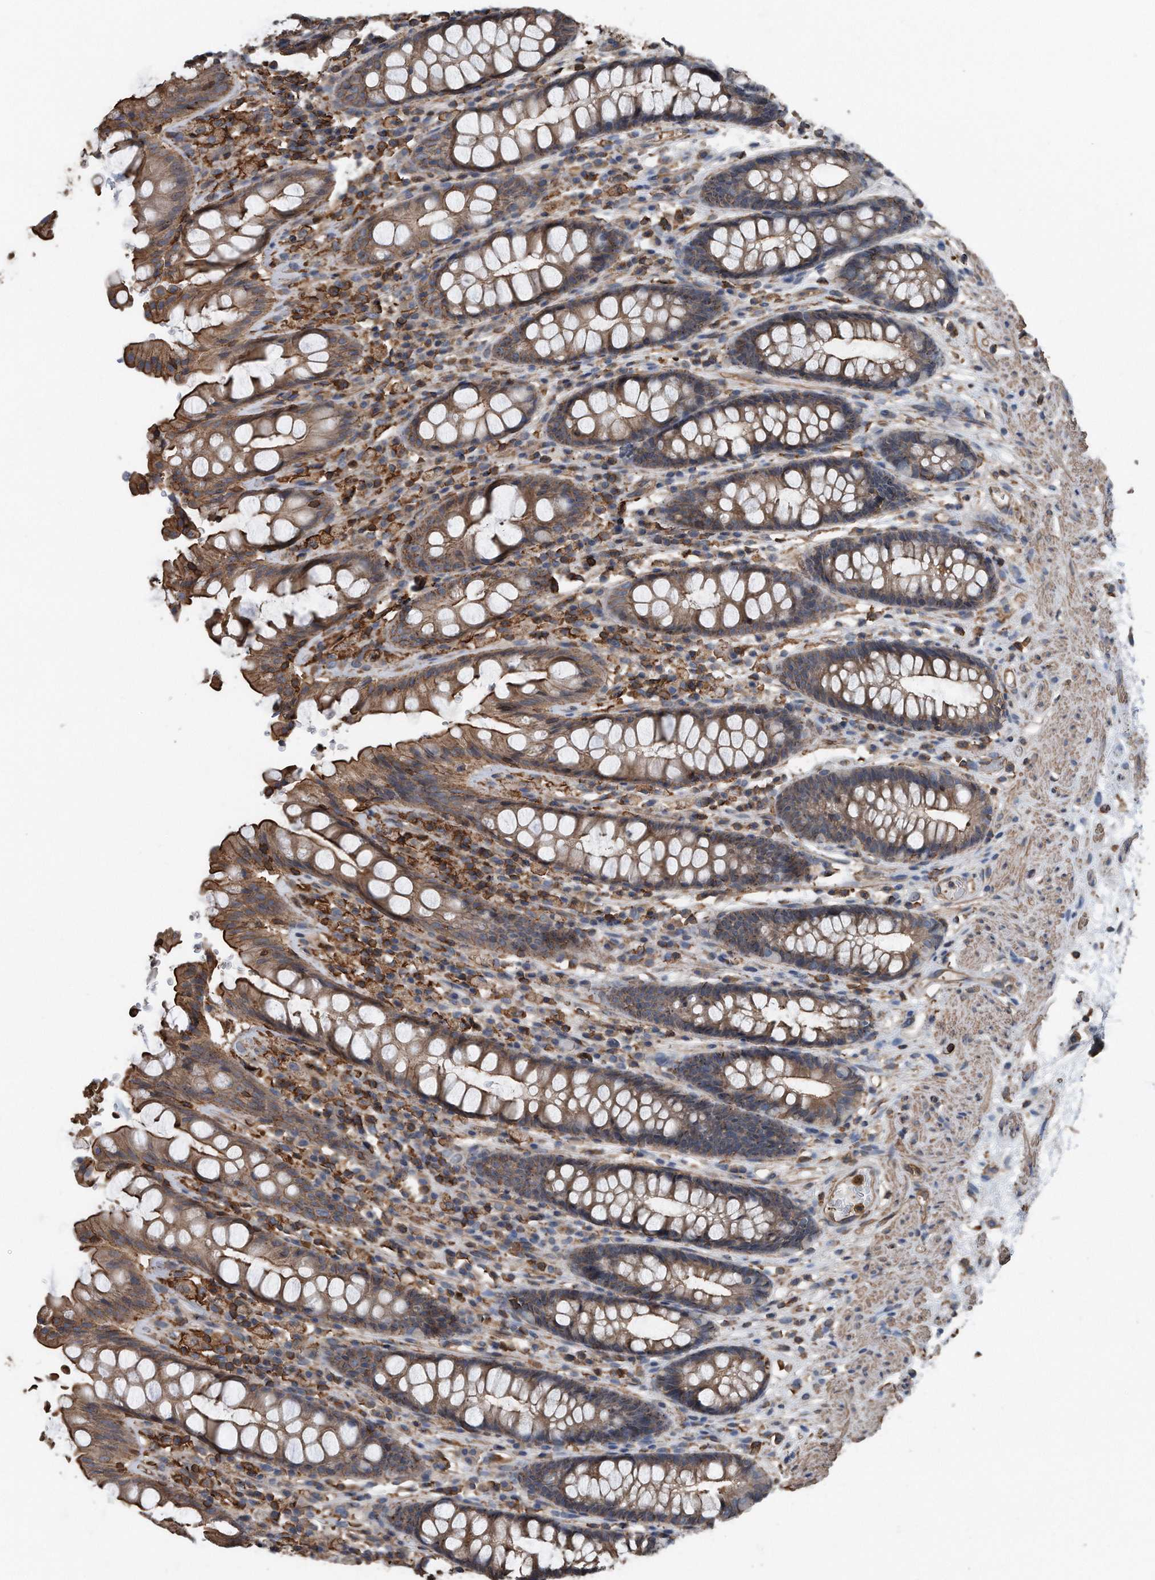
{"staining": {"intensity": "moderate", "quantity": ">75%", "location": "cytoplasmic/membranous"}, "tissue": "rectum", "cell_type": "Glandular cells", "image_type": "normal", "snomed": [{"axis": "morphology", "description": "Normal tissue, NOS"}, {"axis": "topography", "description": "Rectum"}], "caption": "This photomicrograph exhibits benign rectum stained with immunohistochemistry (IHC) to label a protein in brown. The cytoplasmic/membranous of glandular cells show moderate positivity for the protein. Nuclei are counter-stained blue.", "gene": "RSPO3", "patient": {"sex": "male", "age": 64}}